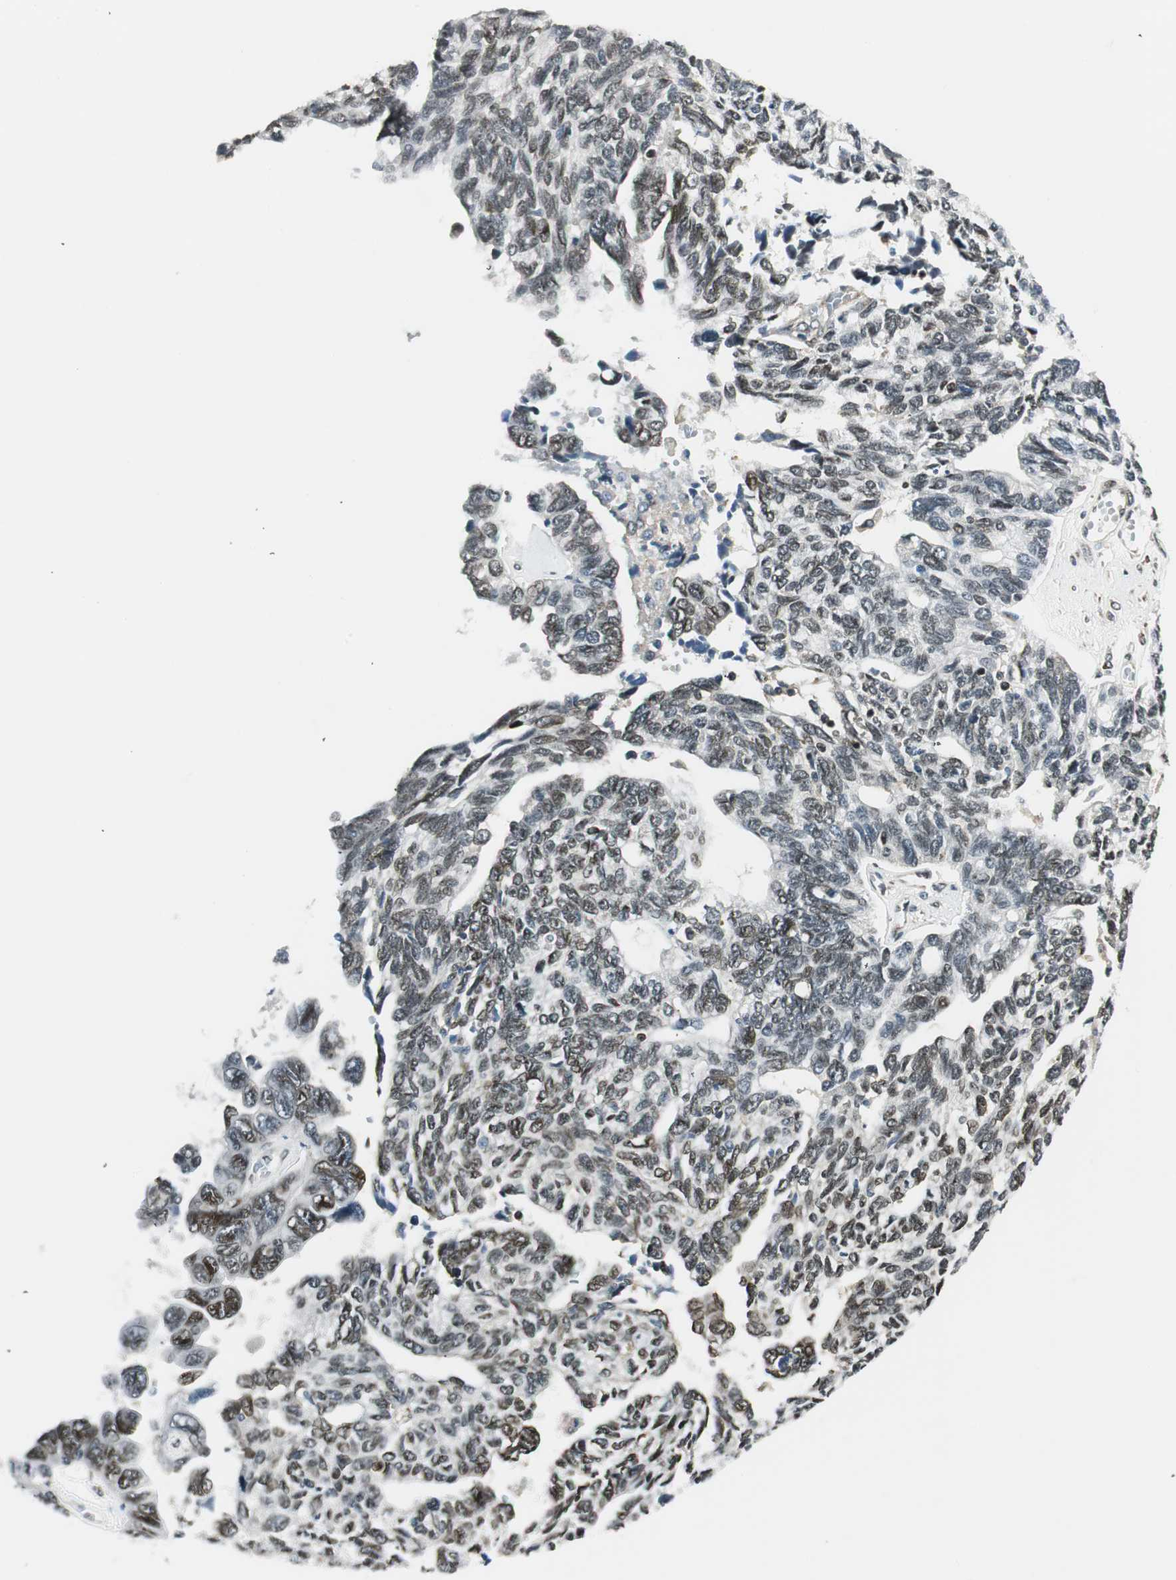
{"staining": {"intensity": "weak", "quantity": "25%-75%", "location": "nuclear"}, "tissue": "ovarian cancer", "cell_type": "Tumor cells", "image_type": "cancer", "snomed": [{"axis": "morphology", "description": "Cystadenocarcinoma, serous, NOS"}, {"axis": "topography", "description": "Ovary"}], "caption": "The micrograph reveals a brown stain indicating the presence of a protein in the nuclear of tumor cells in ovarian cancer.", "gene": "RING1", "patient": {"sex": "female", "age": 79}}